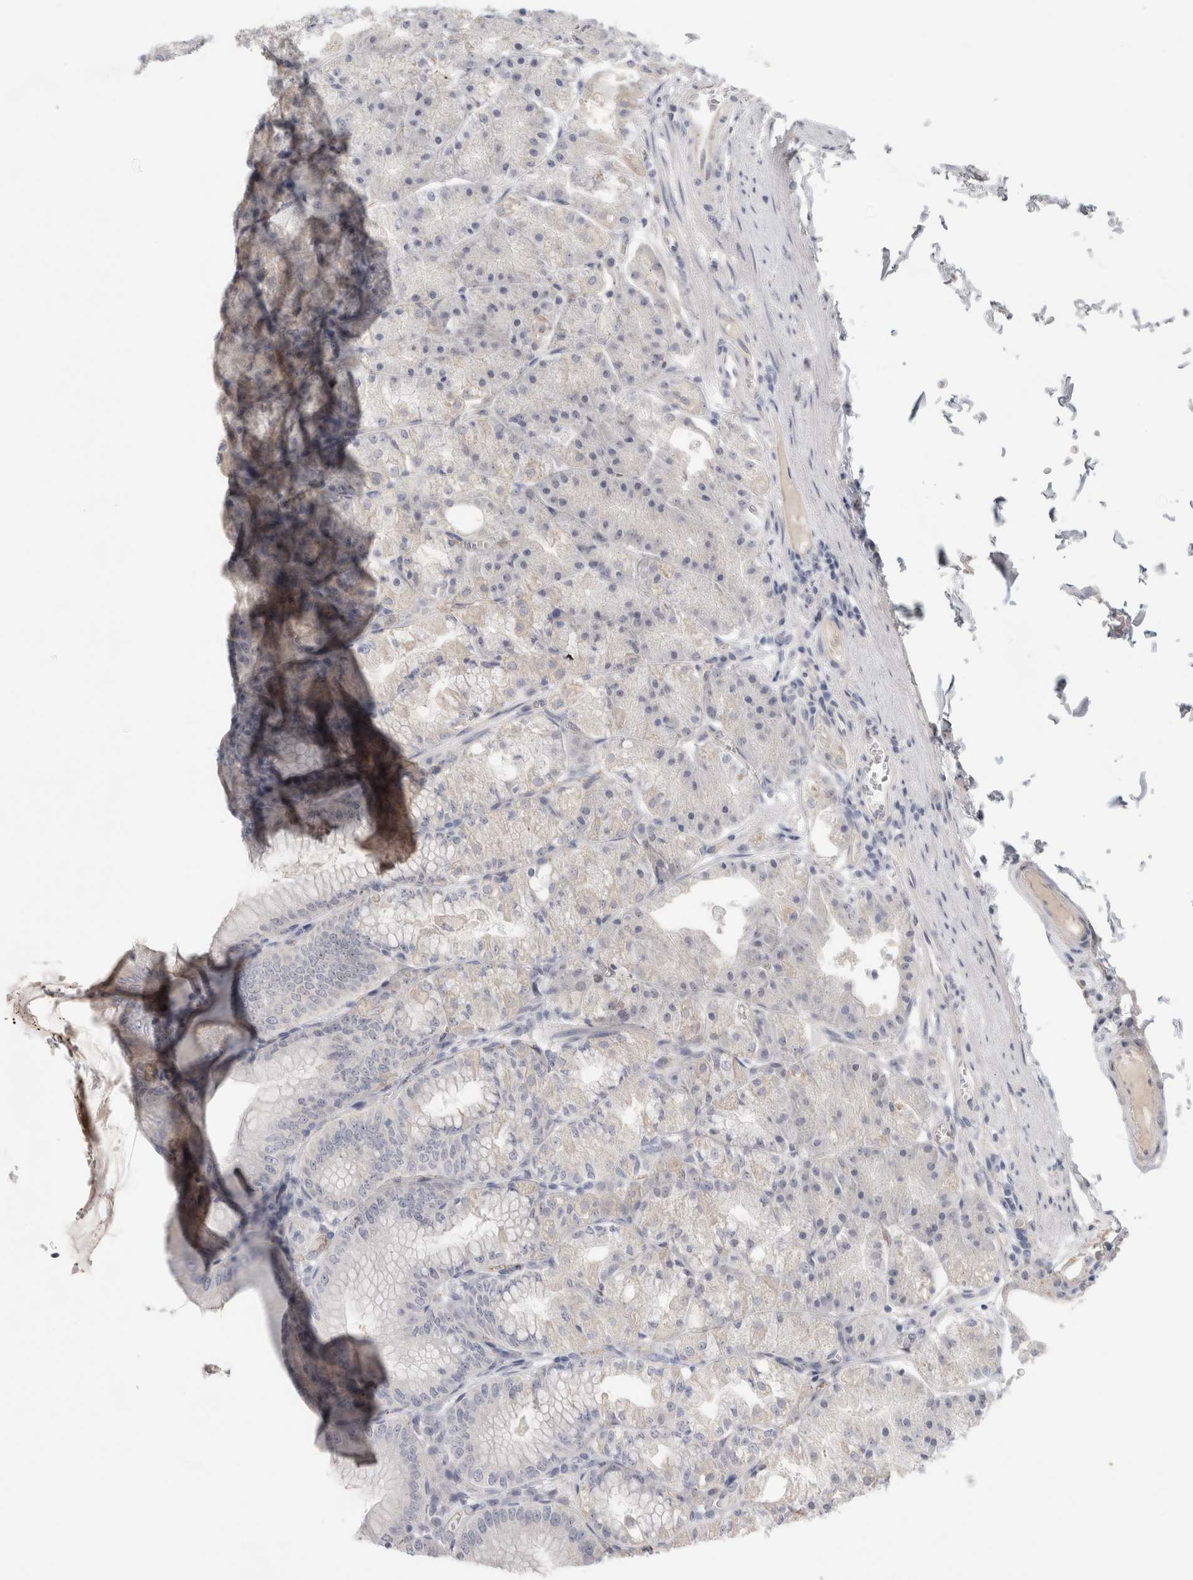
{"staining": {"intensity": "weak", "quantity": "<25%", "location": "cytoplasmic/membranous"}, "tissue": "stomach", "cell_type": "Glandular cells", "image_type": "normal", "snomed": [{"axis": "morphology", "description": "Normal tissue, NOS"}, {"axis": "topography", "description": "Stomach, lower"}], "caption": "IHC photomicrograph of unremarkable stomach: stomach stained with DAB (3,3'-diaminobenzidine) exhibits no significant protein expression in glandular cells.", "gene": "TONSL", "patient": {"sex": "male", "age": 71}}